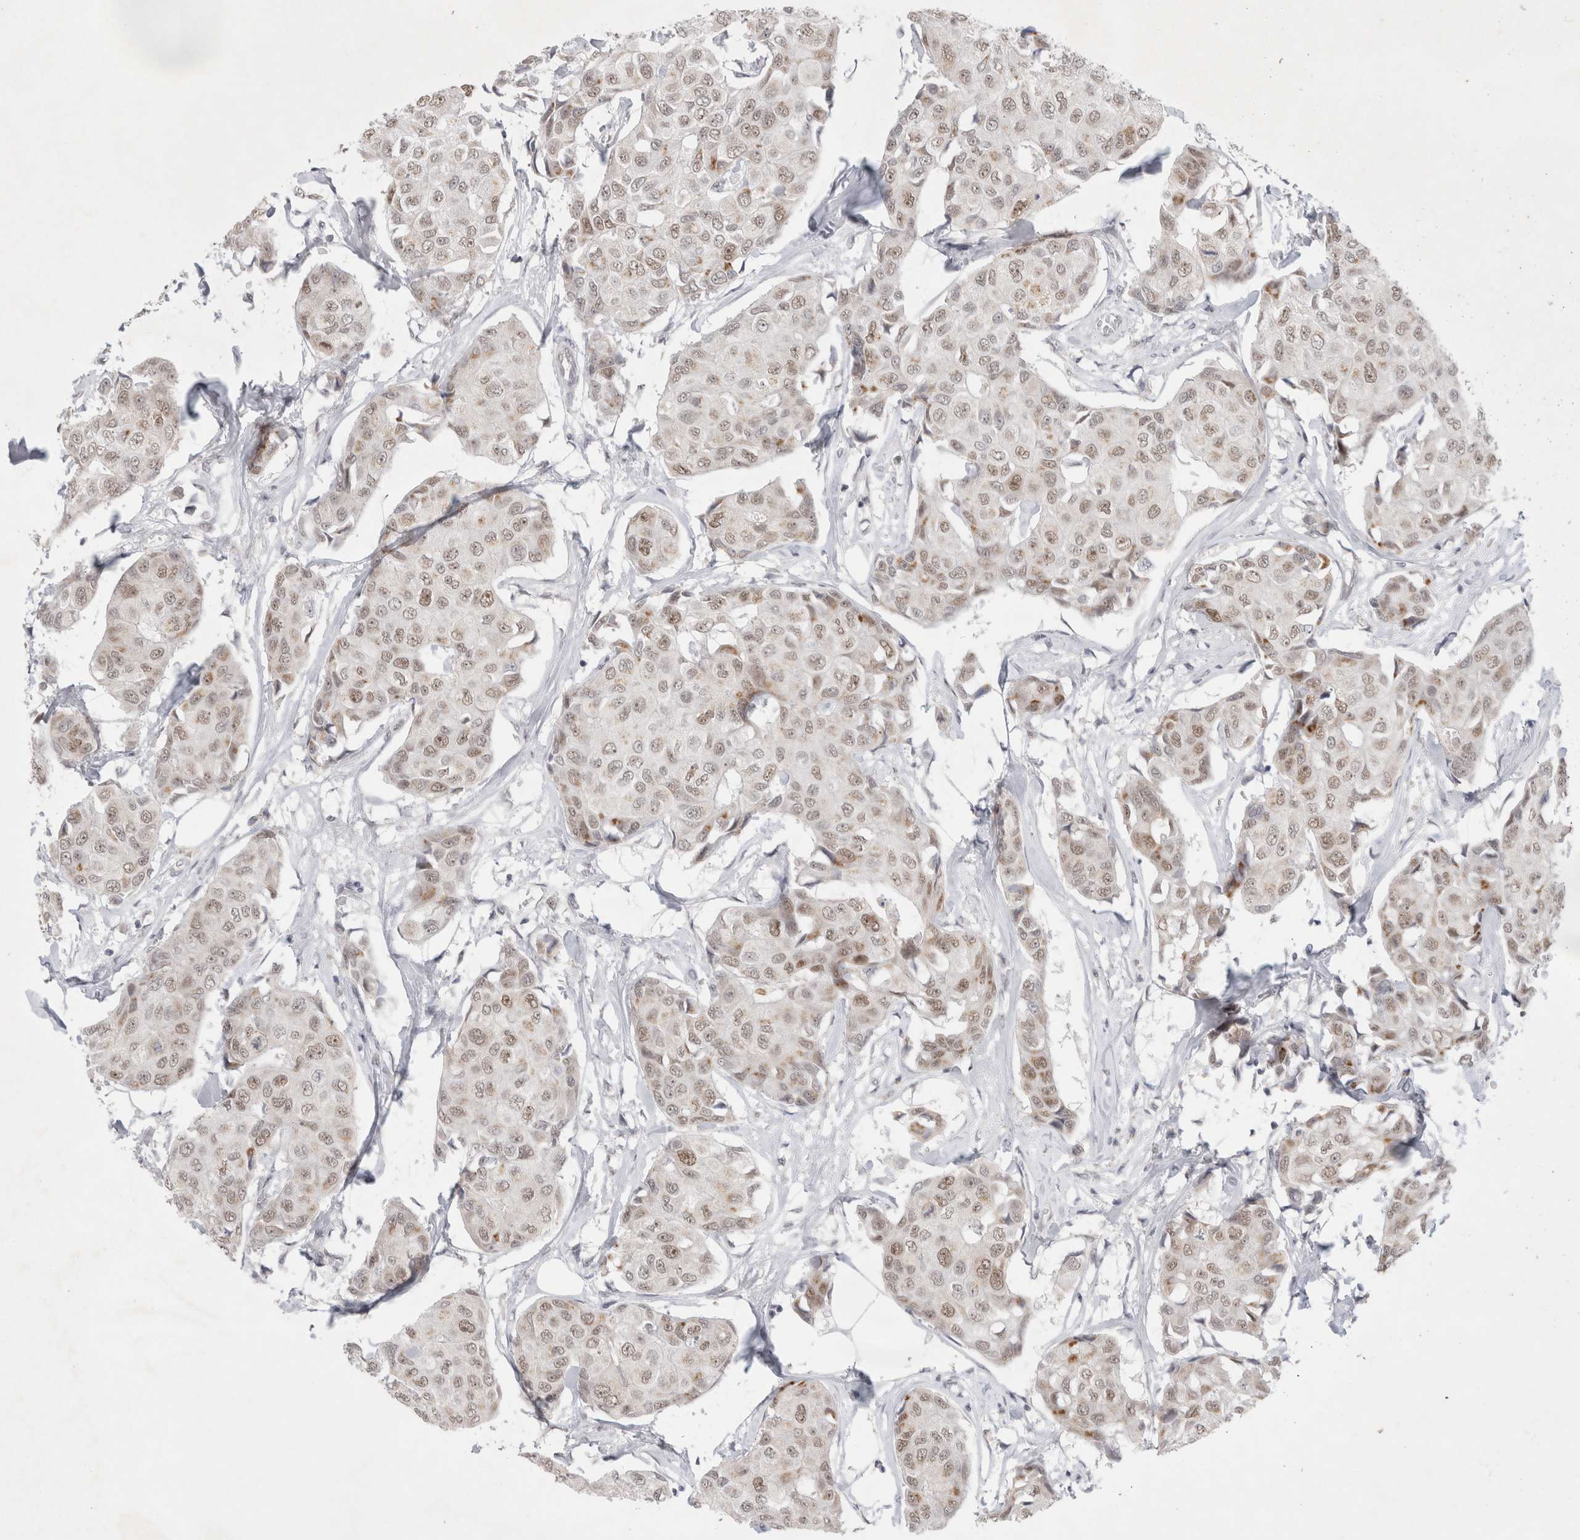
{"staining": {"intensity": "weak", "quantity": ">75%", "location": "nuclear"}, "tissue": "breast cancer", "cell_type": "Tumor cells", "image_type": "cancer", "snomed": [{"axis": "morphology", "description": "Duct carcinoma"}, {"axis": "topography", "description": "Breast"}], "caption": "This histopathology image shows breast cancer (infiltrating ductal carcinoma) stained with immunohistochemistry (IHC) to label a protein in brown. The nuclear of tumor cells show weak positivity for the protein. Nuclei are counter-stained blue.", "gene": "RECQL4", "patient": {"sex": "female", "age": 80}}